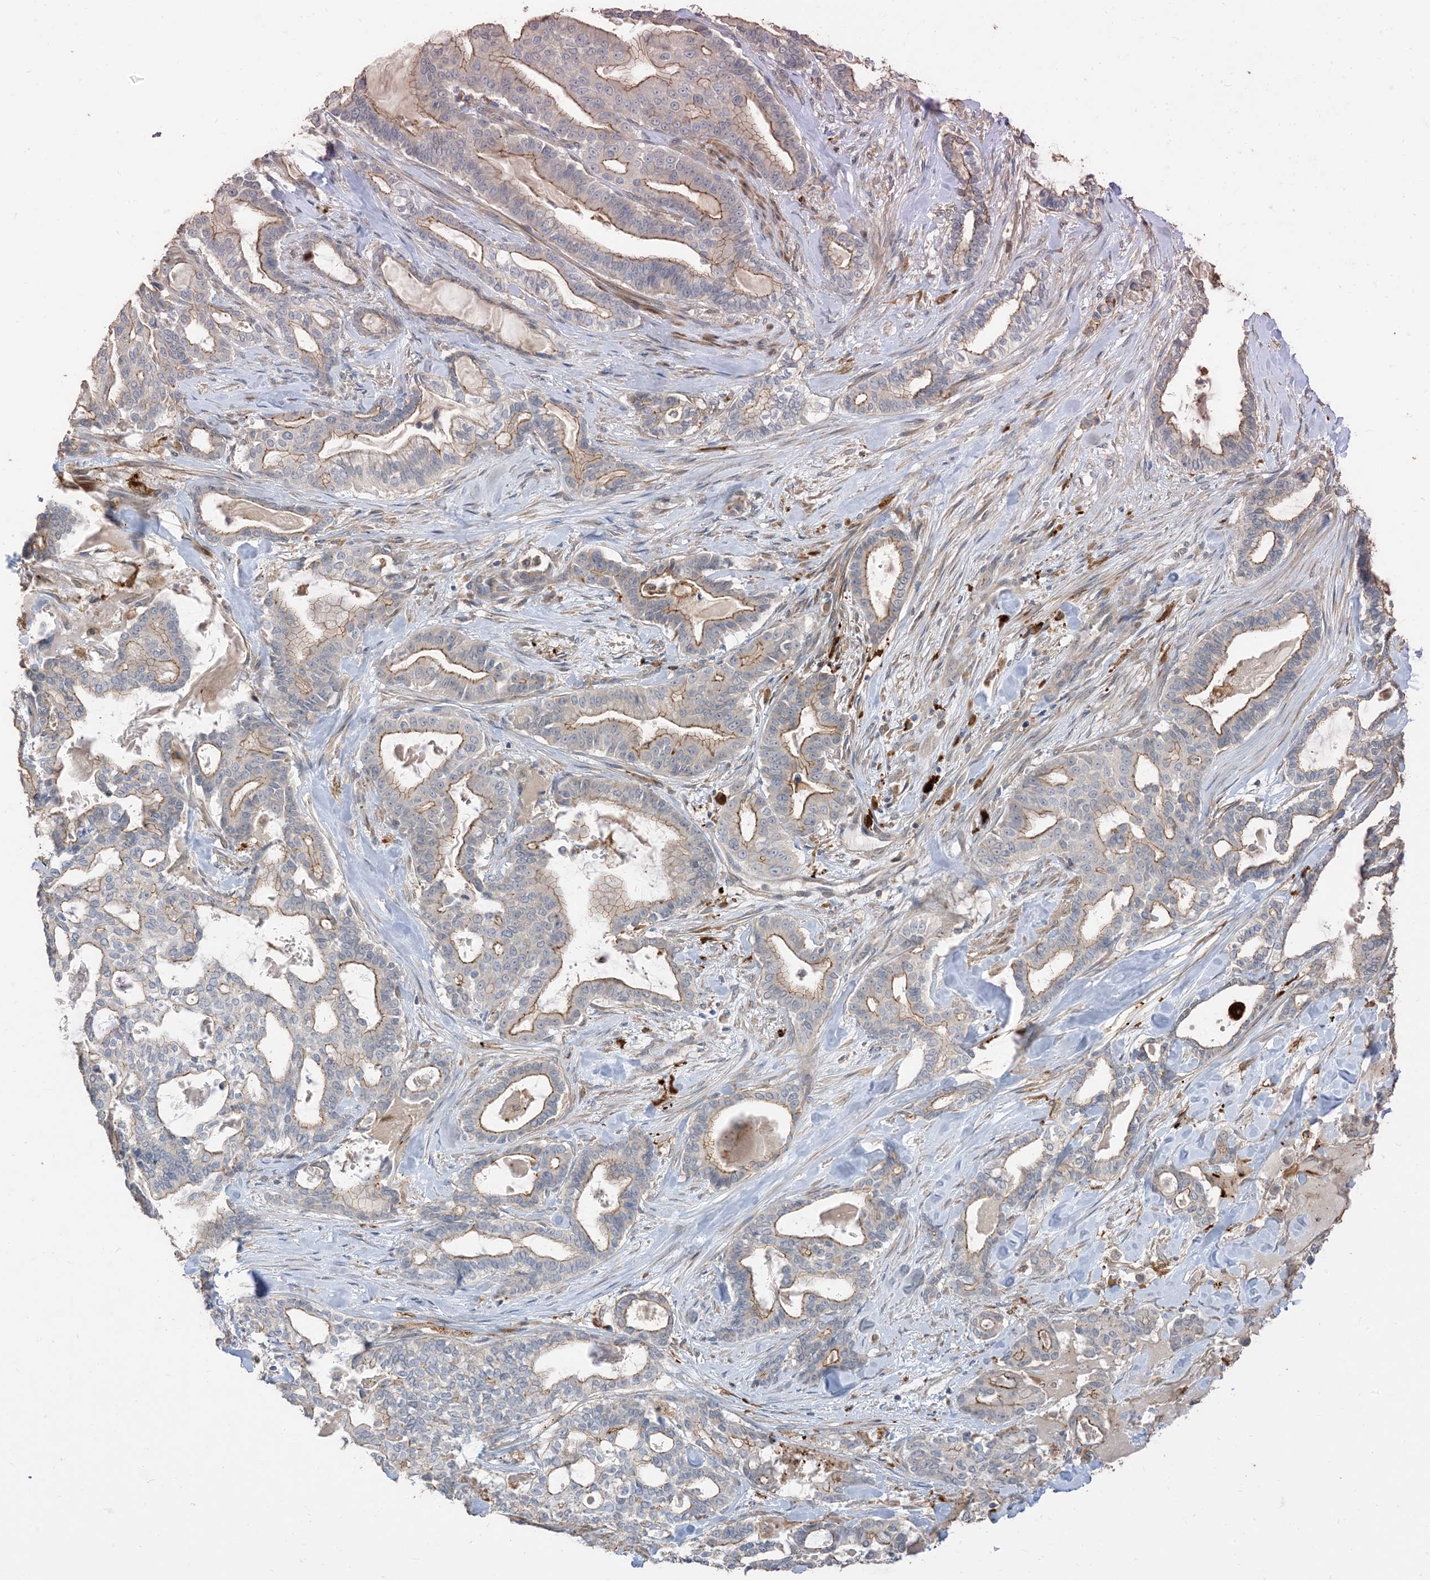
{"staining": {"intensity": "moderate", "quantity": "25%-75%", "location": "cytoplasmic/membranous"}, "tissue": "pancreatic cancer", "cell_type": "Tumor cells", "image_type": "cancer", "snomed": [{"axis": "morphology", "description": "Adenocarcinoma, NOS"}, {"axis": "topography", "description": "Pancreas"}], "caption": "Protein expression analysis of human pancreatic adenocarcinoma reveals moderate cytoplasmic/membranous staining in approximately 25%-75% of tumor cells.", "gene": "RNF175", "patient": {"sex": "male", "age": 63}}